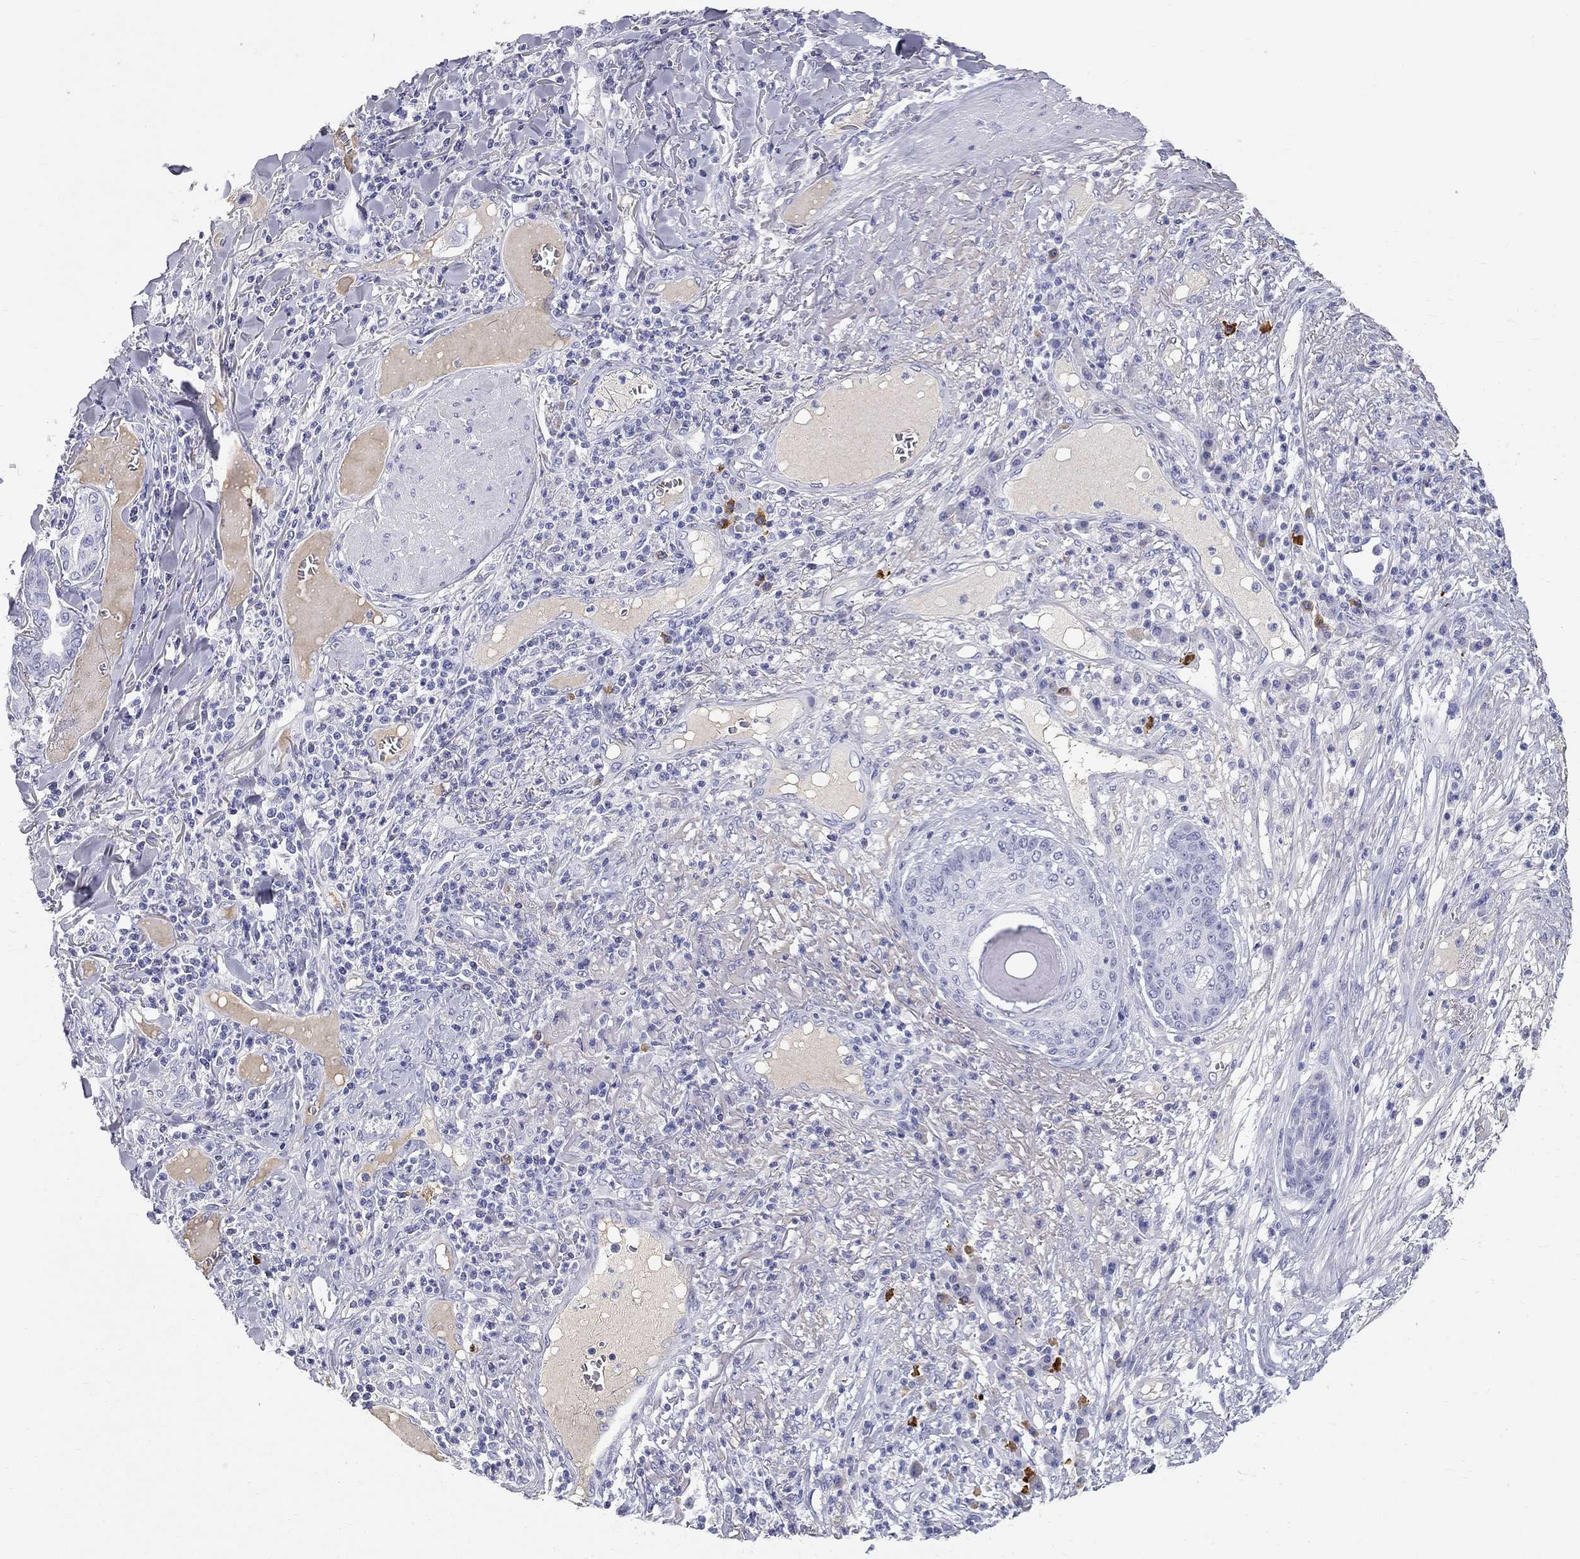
{"staining": {"intensity": "negative", "quantity": "none", "location": "none"}, "tissue": "skin cancer", "cell_type": "Tumor cells", "image_type": "cancer", "snomed": [{"axis": "morphology", "description": "Squamous cell carcinoma, NOS"}, {"axis": "topography", "description": "Skin"}], "caption": "Squamous cell carcinoma (skin) was stained to show a protein in brown. There is no significant staining in tumor cells.", "gene": "PHOX2B", "patient": {"sex": "male", "age": 82}}